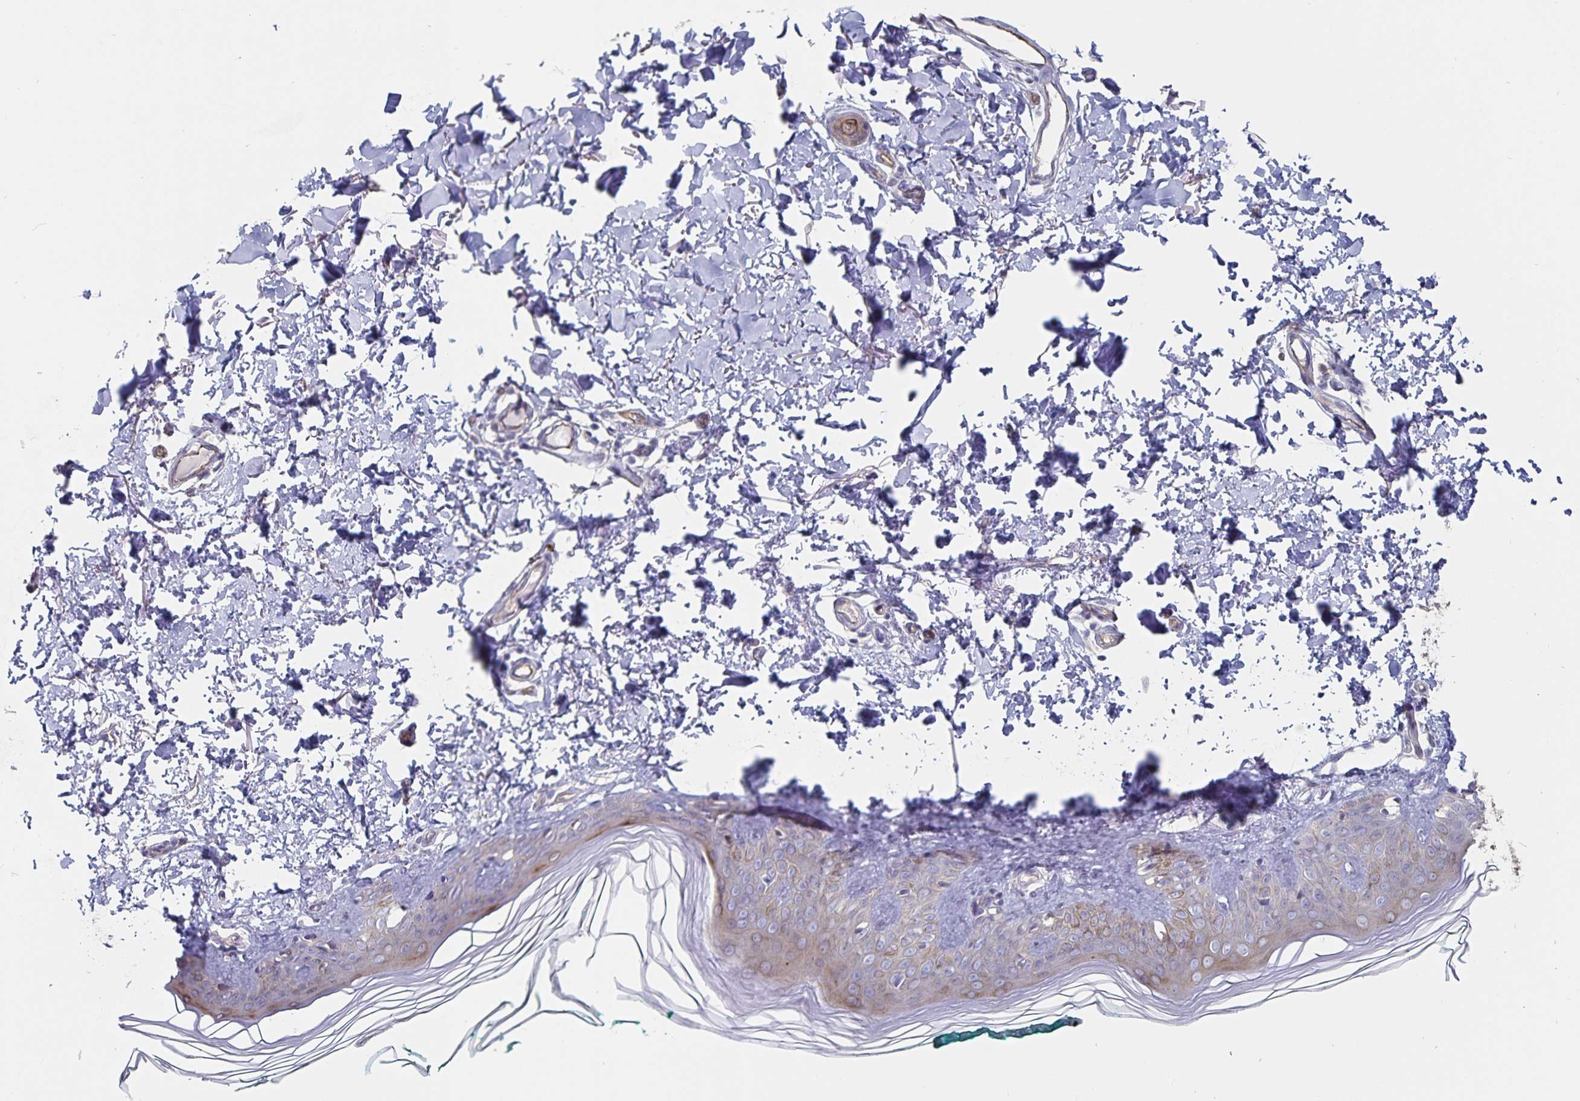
{"staining": {"intensity": "negative", "quantity": "none", "location": "none"}, "tissue": "skin", "cell_type": "Fibroblasts", "image_type": "normal", "snomed": [{"axis": "morphology", "description": "Normal tissue, NOS"}, {"axis": "topography", "description": "Skin"}, {"axis": "topography", "description": "Peripheral nerve tissue"}], "caption": "High power microscopy histopathology image of an immunohistochemistry (IHC) micrograph of unremarkable skin, revealing no significant staining in fibroblasts.", "gene": "SSTR1", "patient": {"sex": "female", "age": 45}}